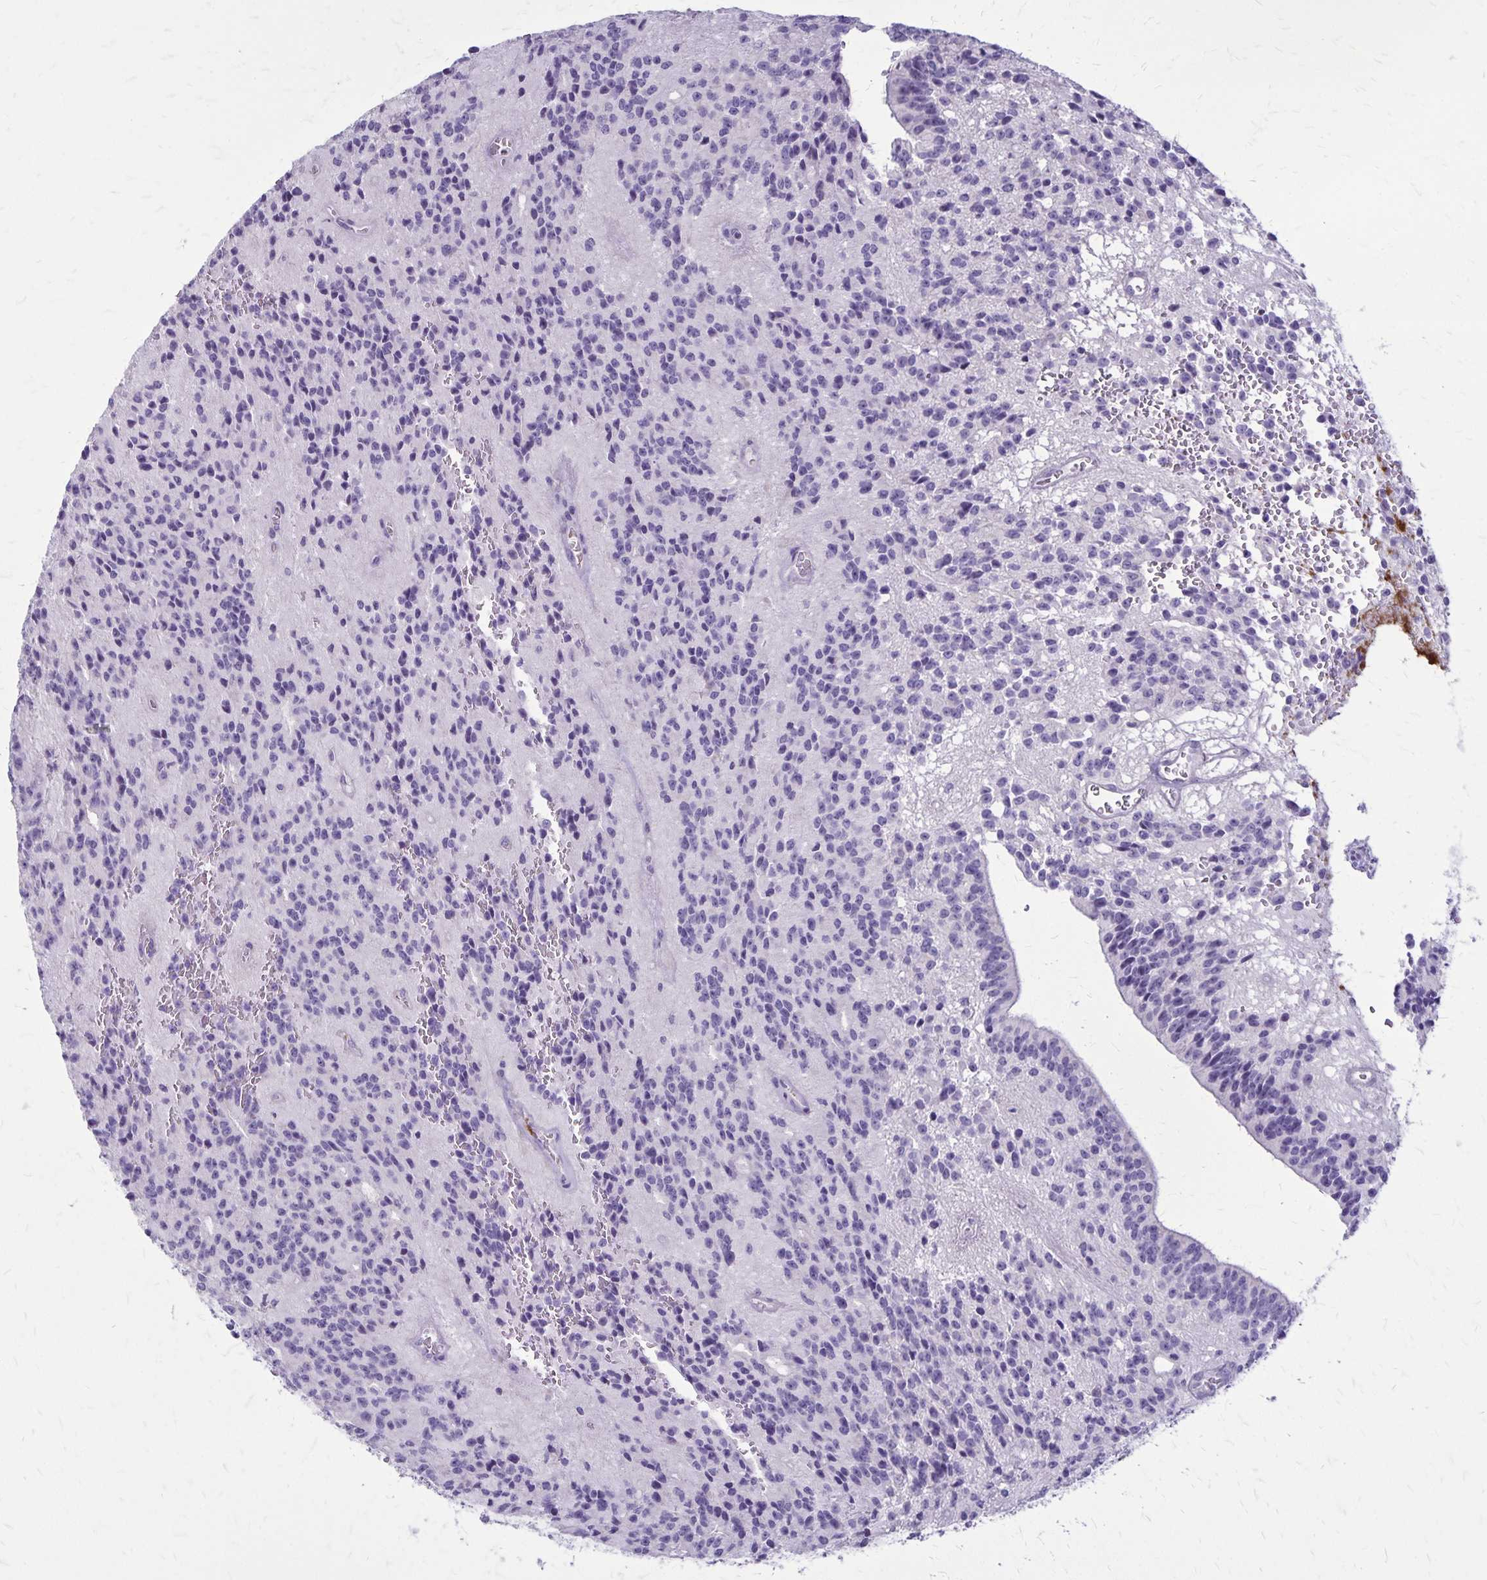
{"staining": {"intensity": "negative", "quantity": "none", "location": "none"}, "tissue": "glioma", "cell_type": "Tumor cells", "image_type": "cancer", "snomed": [{"axis": "morphology", "description": "Glioma, malignant, Low grade"}, {"axis": "topography", "description": "Brain"}], "caption": "Tumor cells are negative for protein expression in human malignant glioma (low-grade).", "gene": "GP9", "patient": {"sex": "male", "age": 31}}